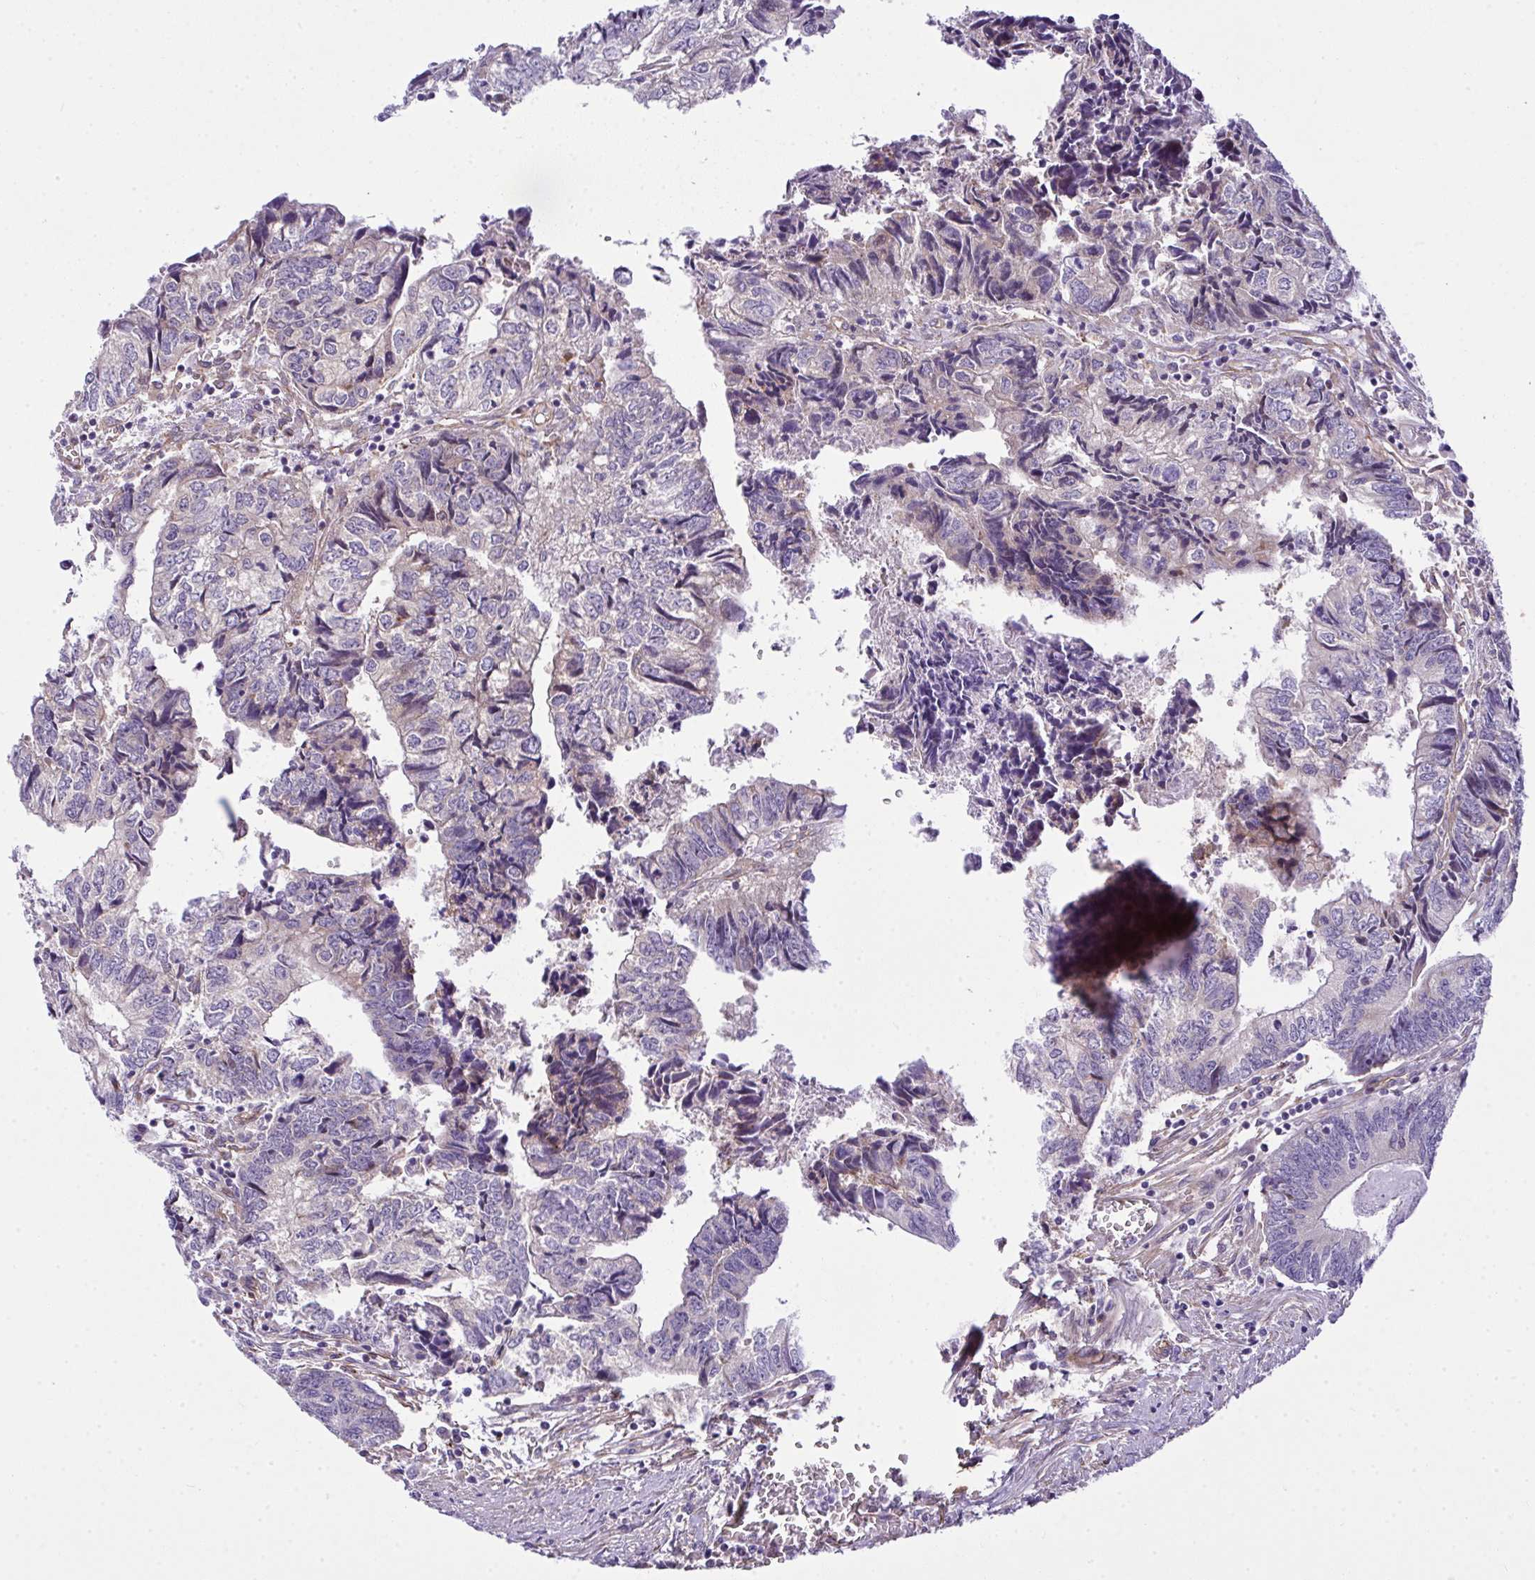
{"staining": {"intensity": "negative", "quantity": "none", "location": "none"}, "tissue": "colorectal cancer", "cell_type": "Tumor cells", "image_type": "cancer", "snomed": [{"axis": "morphology", "description": "Adenocarcinoma, NOS"}, {"axis": "topography", "description": "Colon"}], "caption": "Tumor cells show no significant positivity in colorectal cancer.", "gene": "RSKR", "patient": {"sex": "male", "age": 86}}